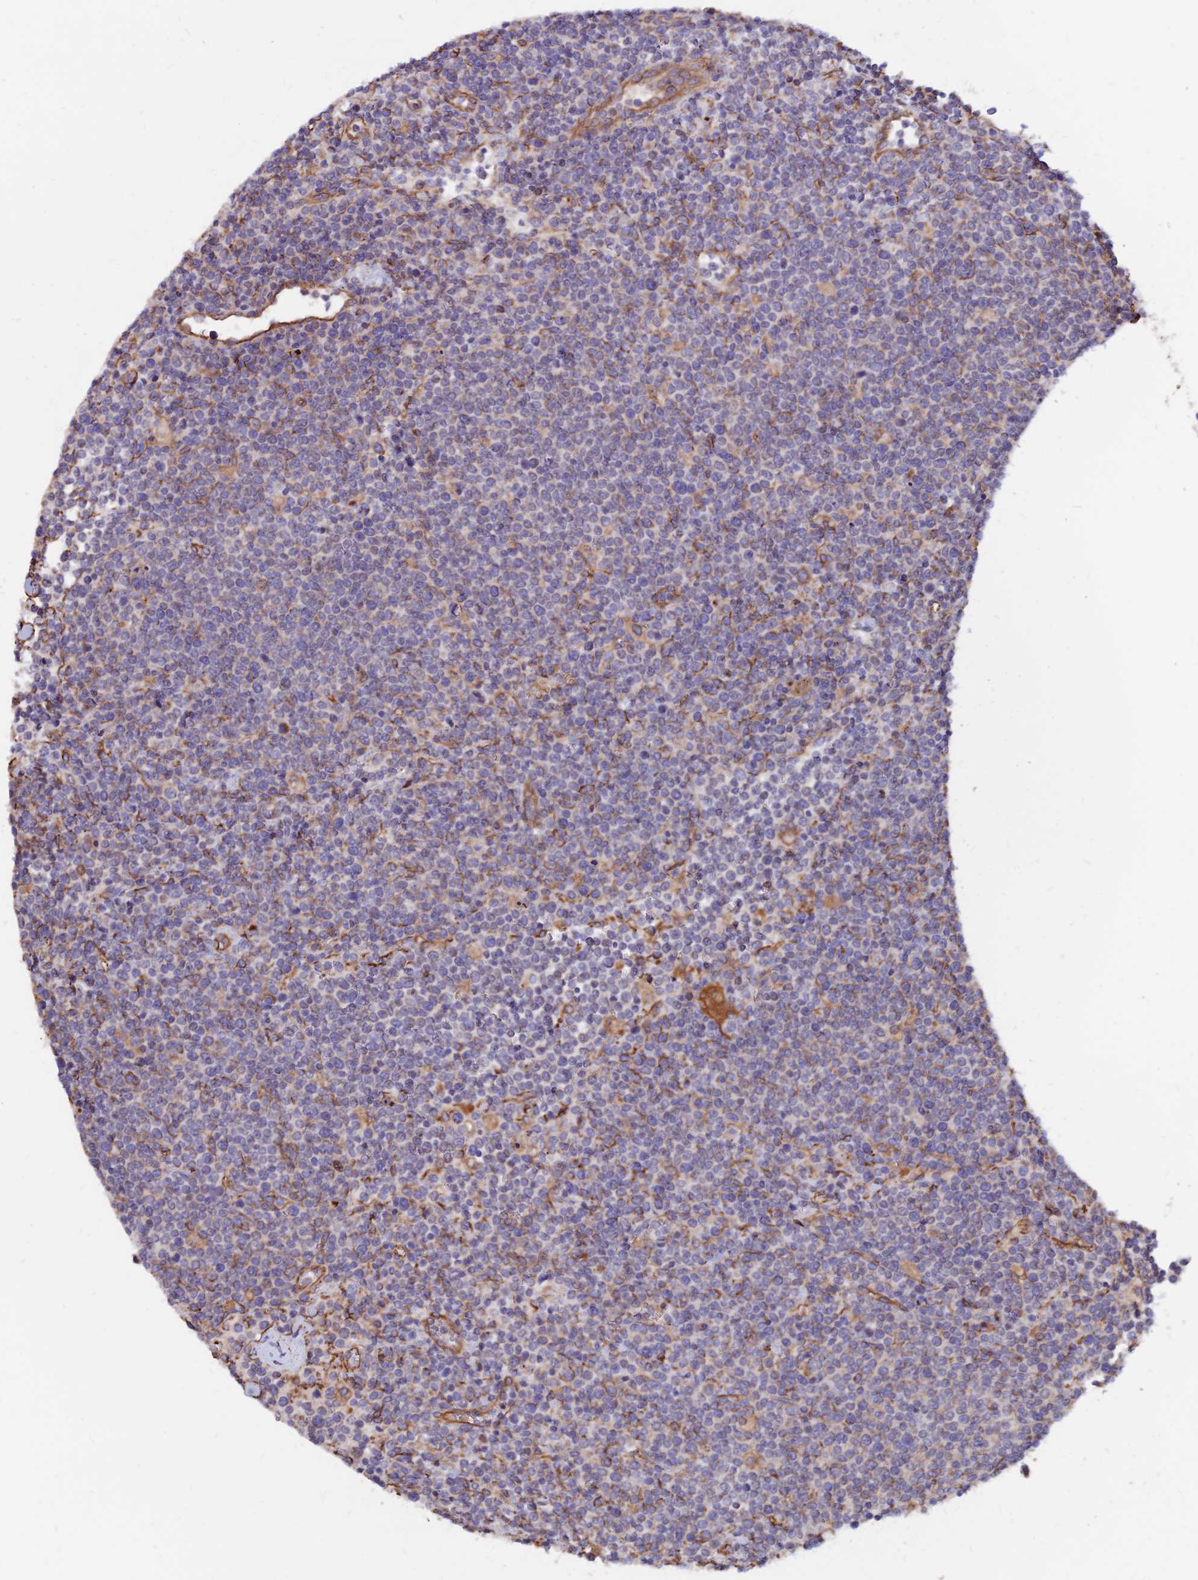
{"staining": {"intensity": "negative", "quantity": "none", "location": "none"}, "tissue": "lymphoma", "cell_type": "Tumor cells", "image_type": "cancer", "snomed": [{"axis": "morphology", "description": "Malignant lymphoma, non-Hodgkin's type, High grade"}, {"axis": "topography", "description": "Lymph node"}], "caption": "The immunohistochemistry image has no significant staining in tumor cells of malignant lymphoma, non-Hodgkin's type (high-grade) tissue.", "gene": "CDK18", "patient": {"sex": "male", "age": 61}}